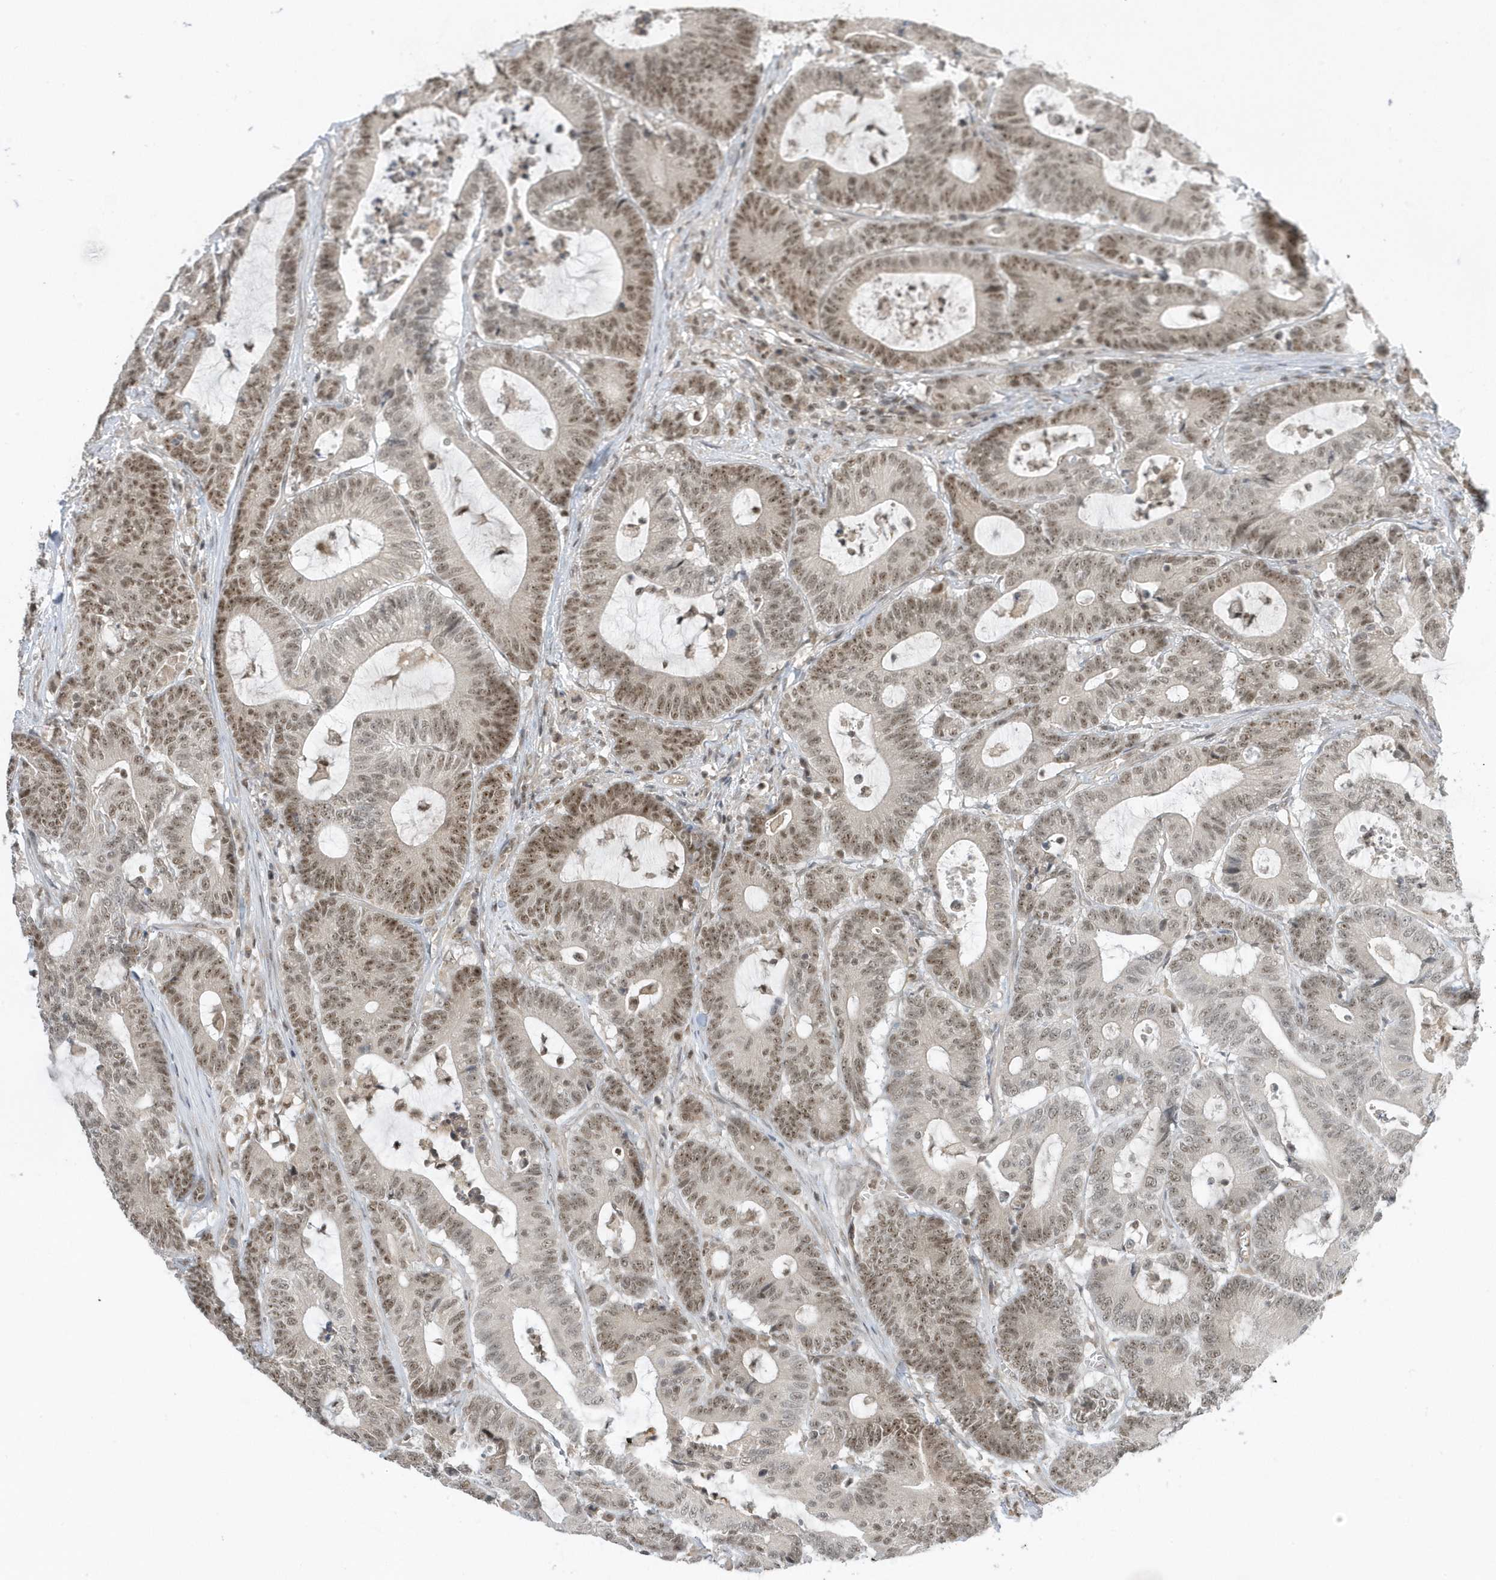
{"staining": {"intensity": "moderate", "quantity": ">75%", "location": "nuclear"}, "tissue": "colorectal cancer", "cell_type": "Tumor cells", "image_type": "cancer", "snomed": [{"axis": "morphology", "description": "Adenocarcinoma, NOS"}, {"axis": "topography", "description": "Colon"}], "caption": "Tumor cells demonstrate moderate nuclear positivity in about >75% of cells in adenocarcinoma (colorectal).", "gene": "ZNF740", "patient": {"sex": "female", "age": 84}}